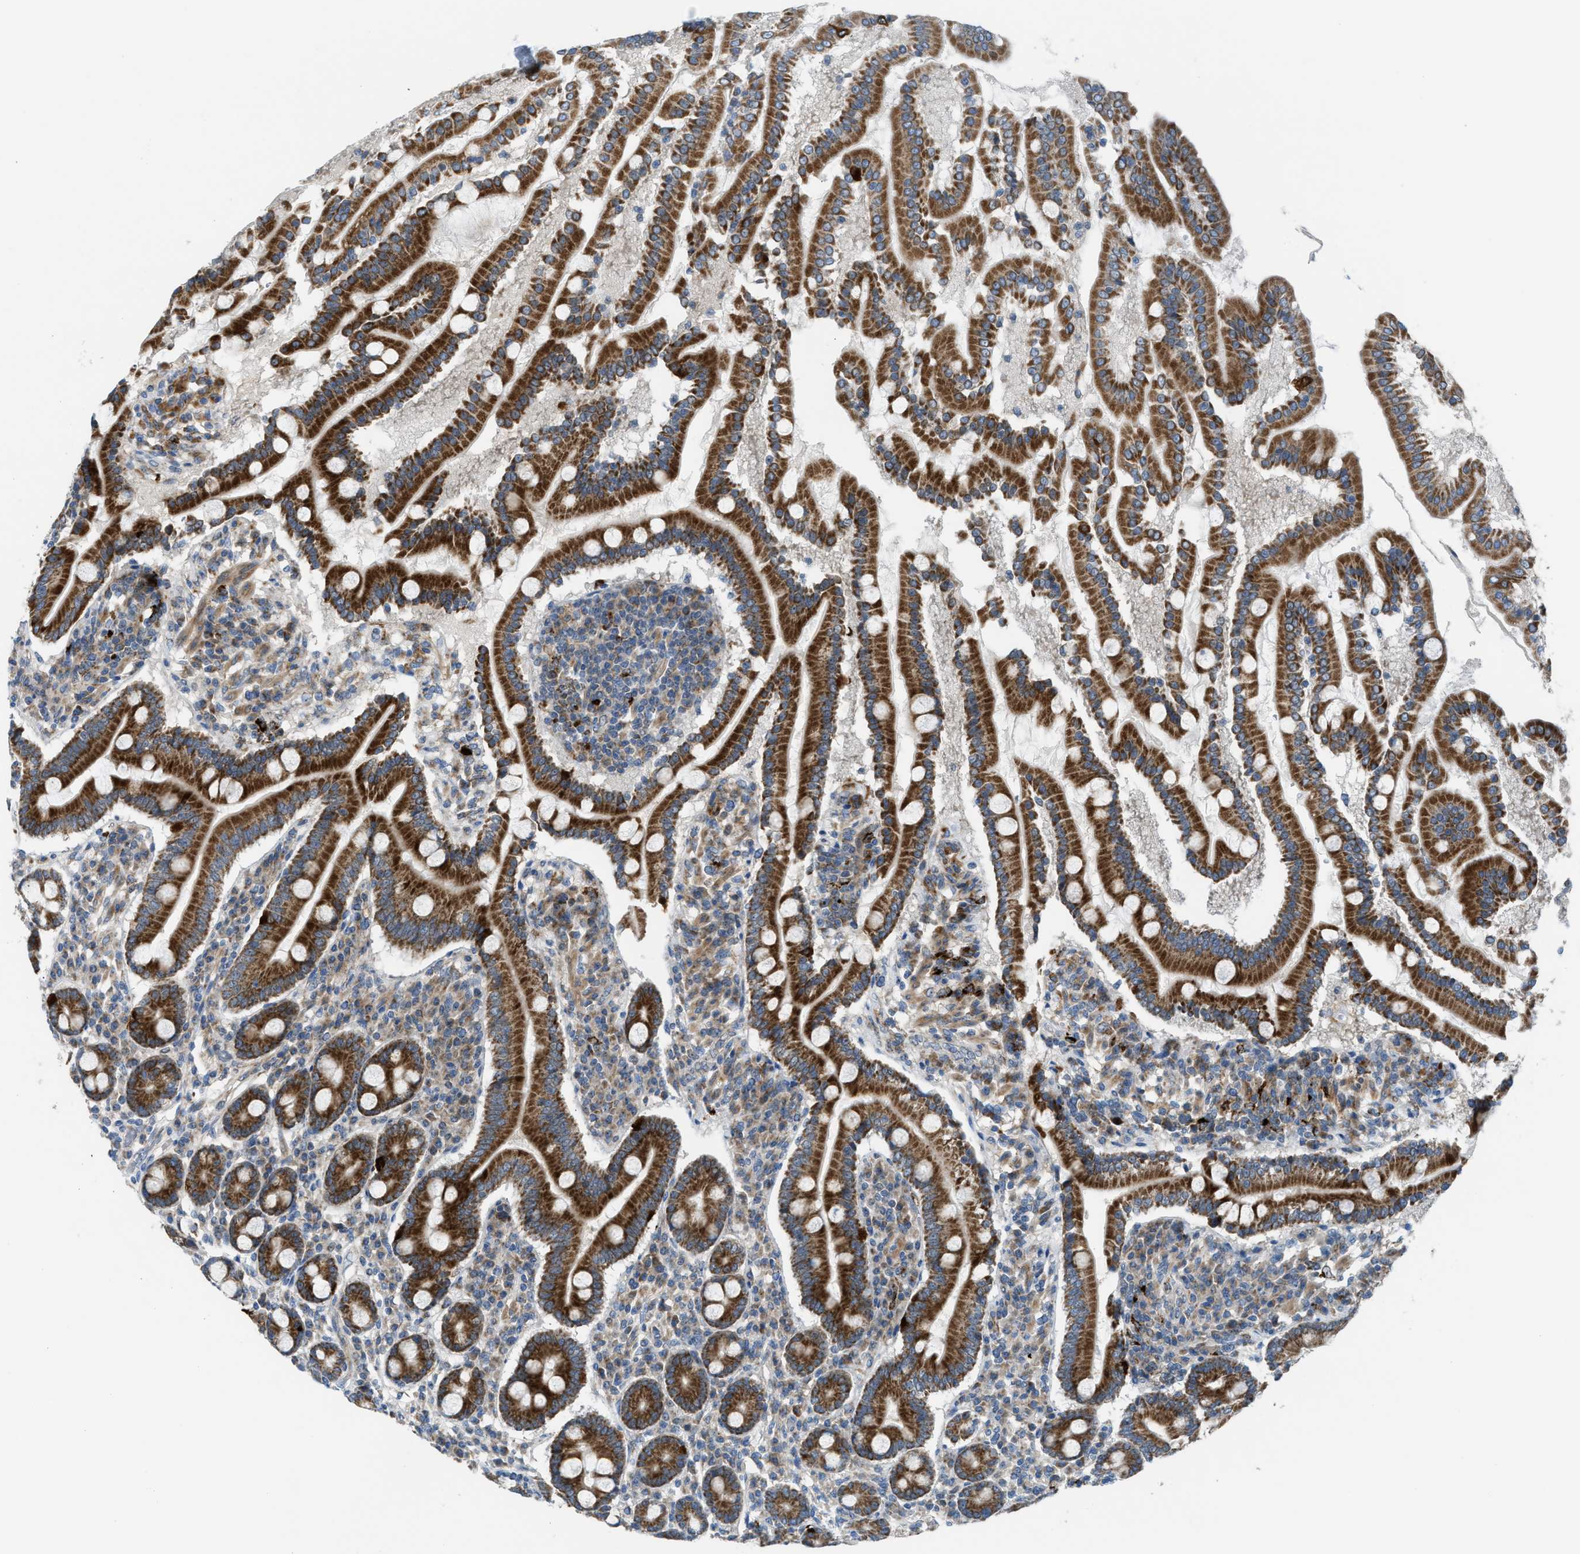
{"staining": {"intensity": "strong", "quantity": ">75%", "location": "cytoplasmic/membranous"}, "tissue": "duodenum", "cell_type": "Glandular cells", "image_type": "normal", "snomed": [{"axis": "morphology", "description": "Normal tissue, NOS"}, {"axis": "topography", "description": "Duodenum"}], "caption": "DAB (3,3'-diaminobenzidine) immunohistochemical staining of benign duodenum demonstrates strong cytoplasmic/membranous protein positivity in approximately >75% of glandular cells.", "gene": "TPH1", "patient": {"sex": "male", "age": 50}}